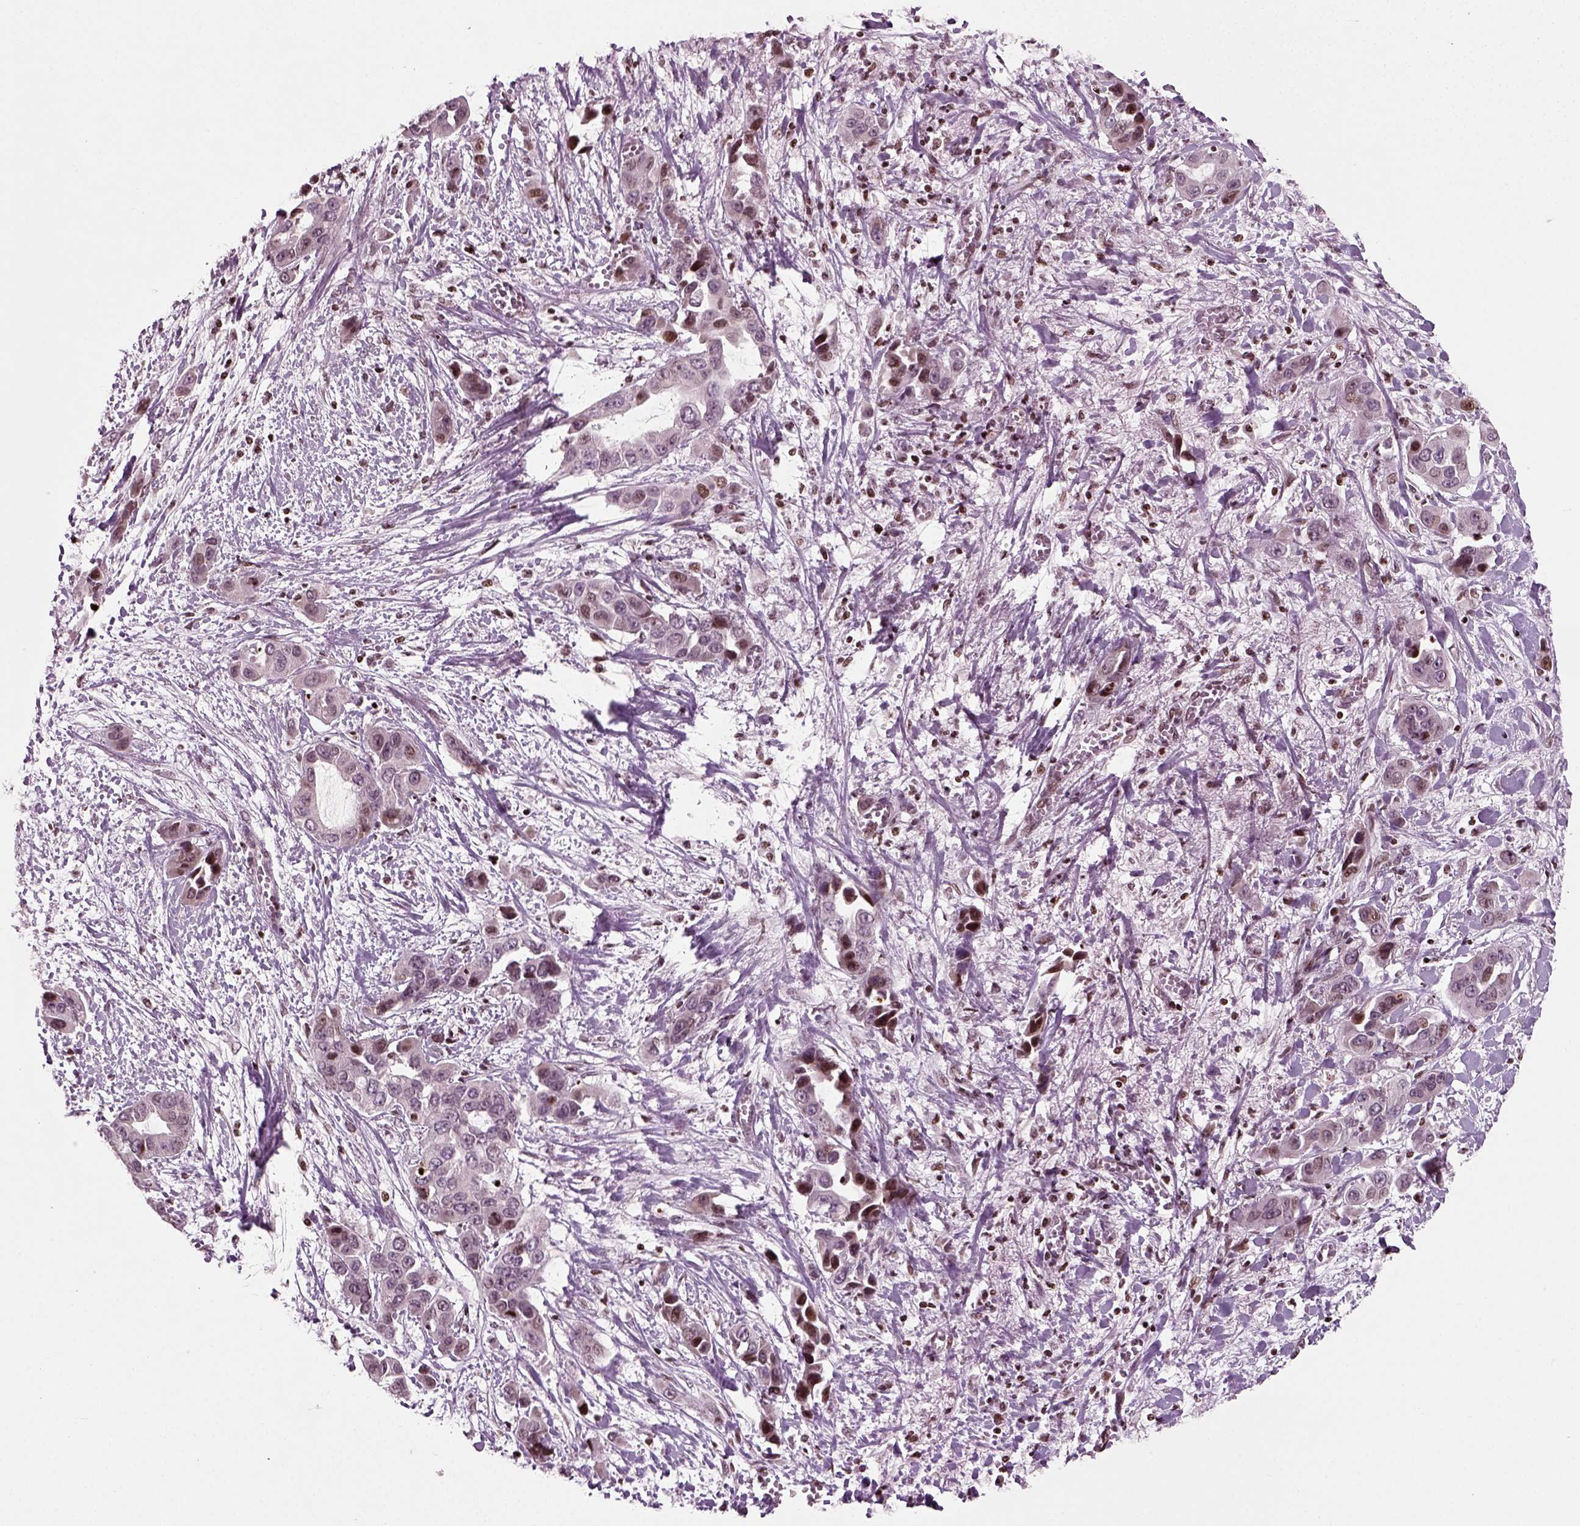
{"staining": {"intensity": "moderate", "quantity": "<25%", "location": "nuclear"}, "tissue": "liver cancer", "cell_type": "Tumor cells", "image_type": "cancer", "snomed": [{"axis": "morphology", "description": "Cholangiocarcinoma"}, {"axis": "topography", "description": "Liver"}], "caption": "Brown immunohistochemical staining in liver cholangiocarcinoma shows moderate nuclear staining in approximately <25% of tumor cells. Using DAB (brown) and hematoxylin (blue) stains, captured at high magnification using brightfield microscopy.", "gene": "HEYL", "patient": {"sex": "female", "age": 52}}